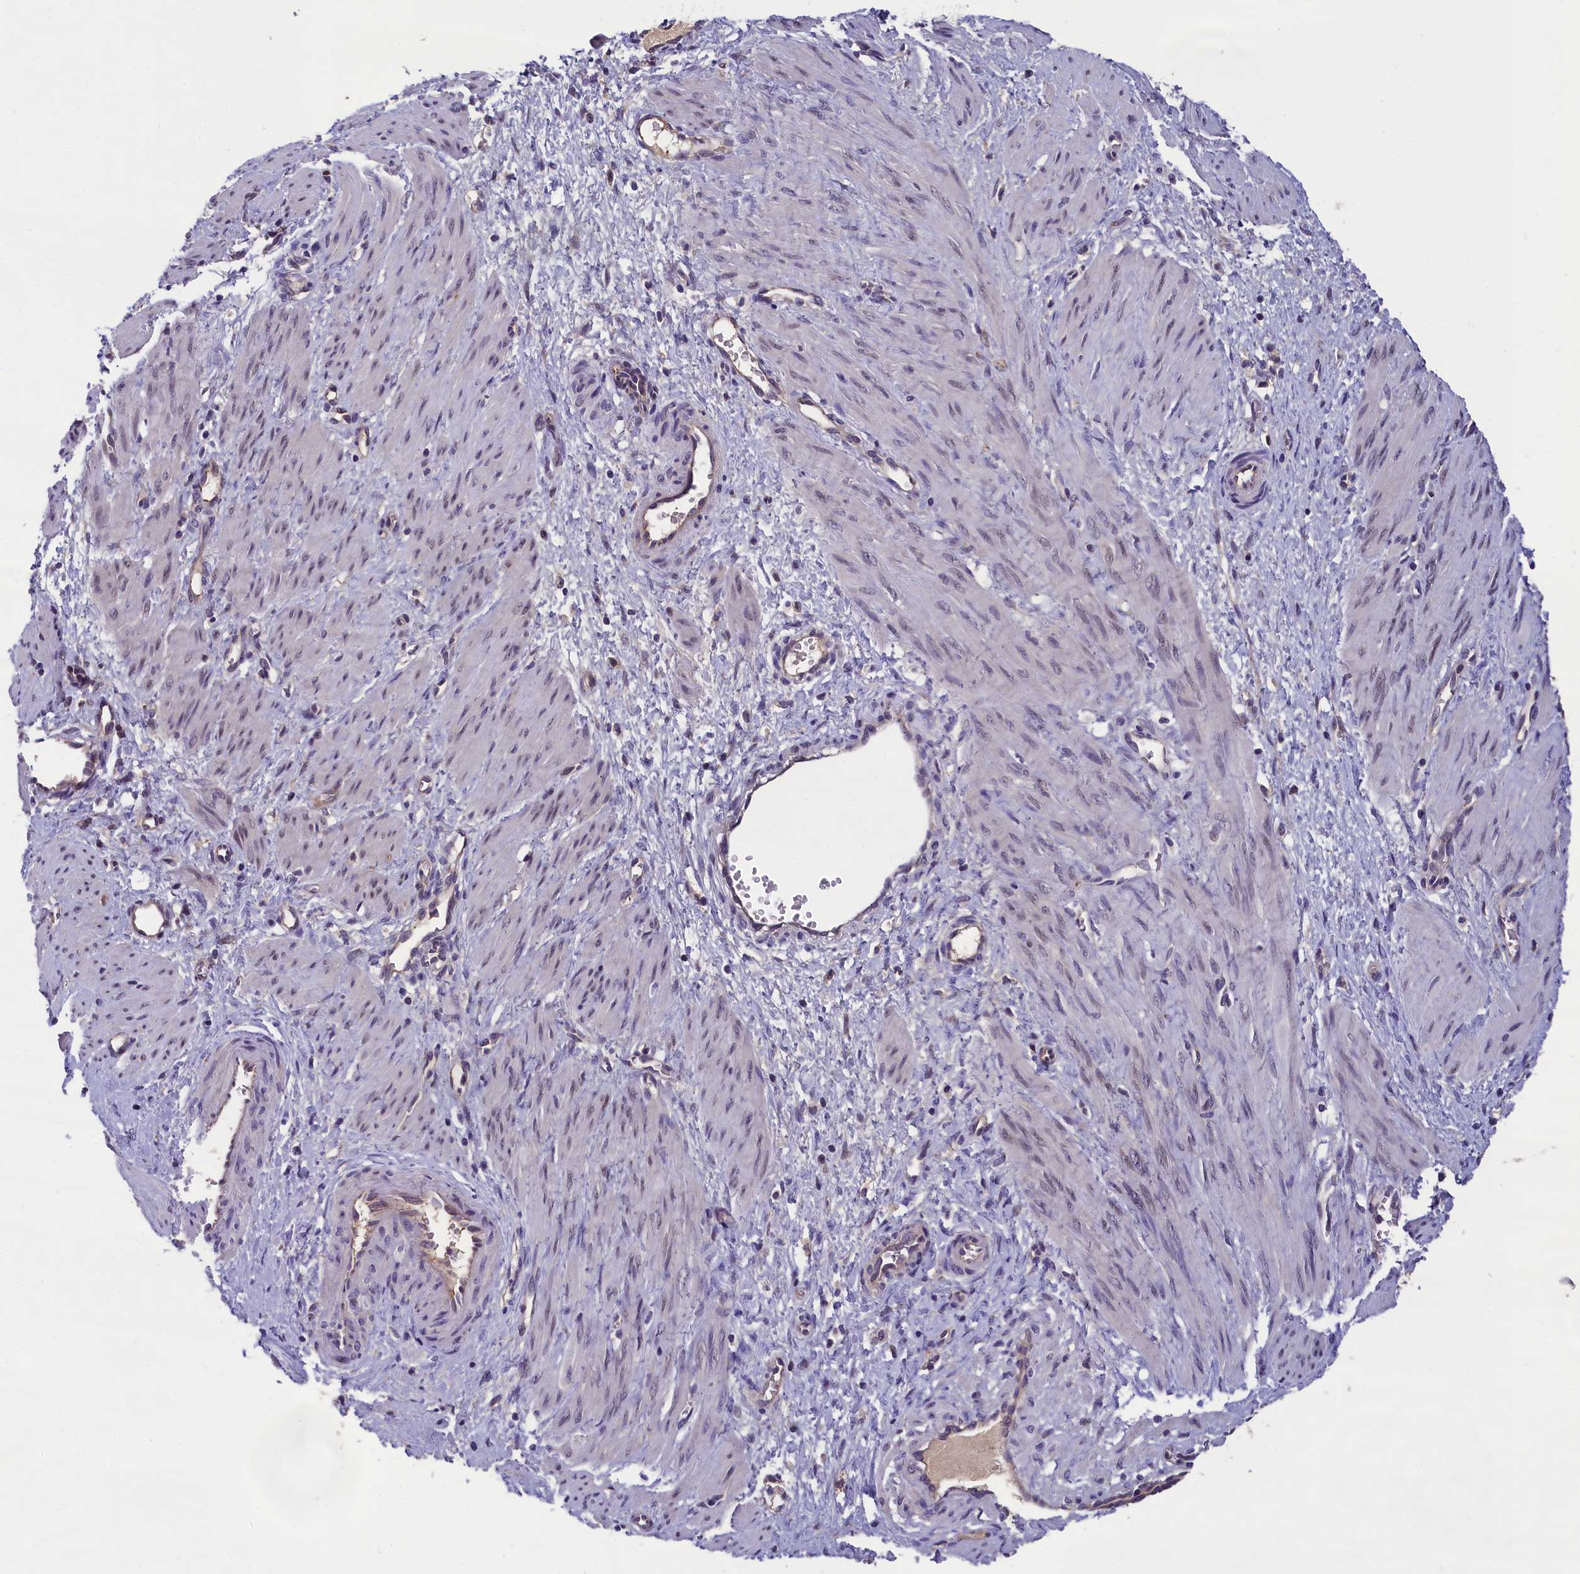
{"staining": {"intensity": "weak", "quantity": "25%-75%", "location": "nuclear"}, "tissue": "smooth muscle", "cell_type": "Smooth muscle cells", "image_type": "normal", "snomed": [{"axis": "morphology", "description": "Normal tissue, NOS"}, {"axis": "topography", "description": "Endometrium"}], "caption": "Human smooth muscle stained with a protein marker shows weak staining in smooth muscle cells.", "gene": "ABCC8", "patient": {"sex": "female", "age": 33}}